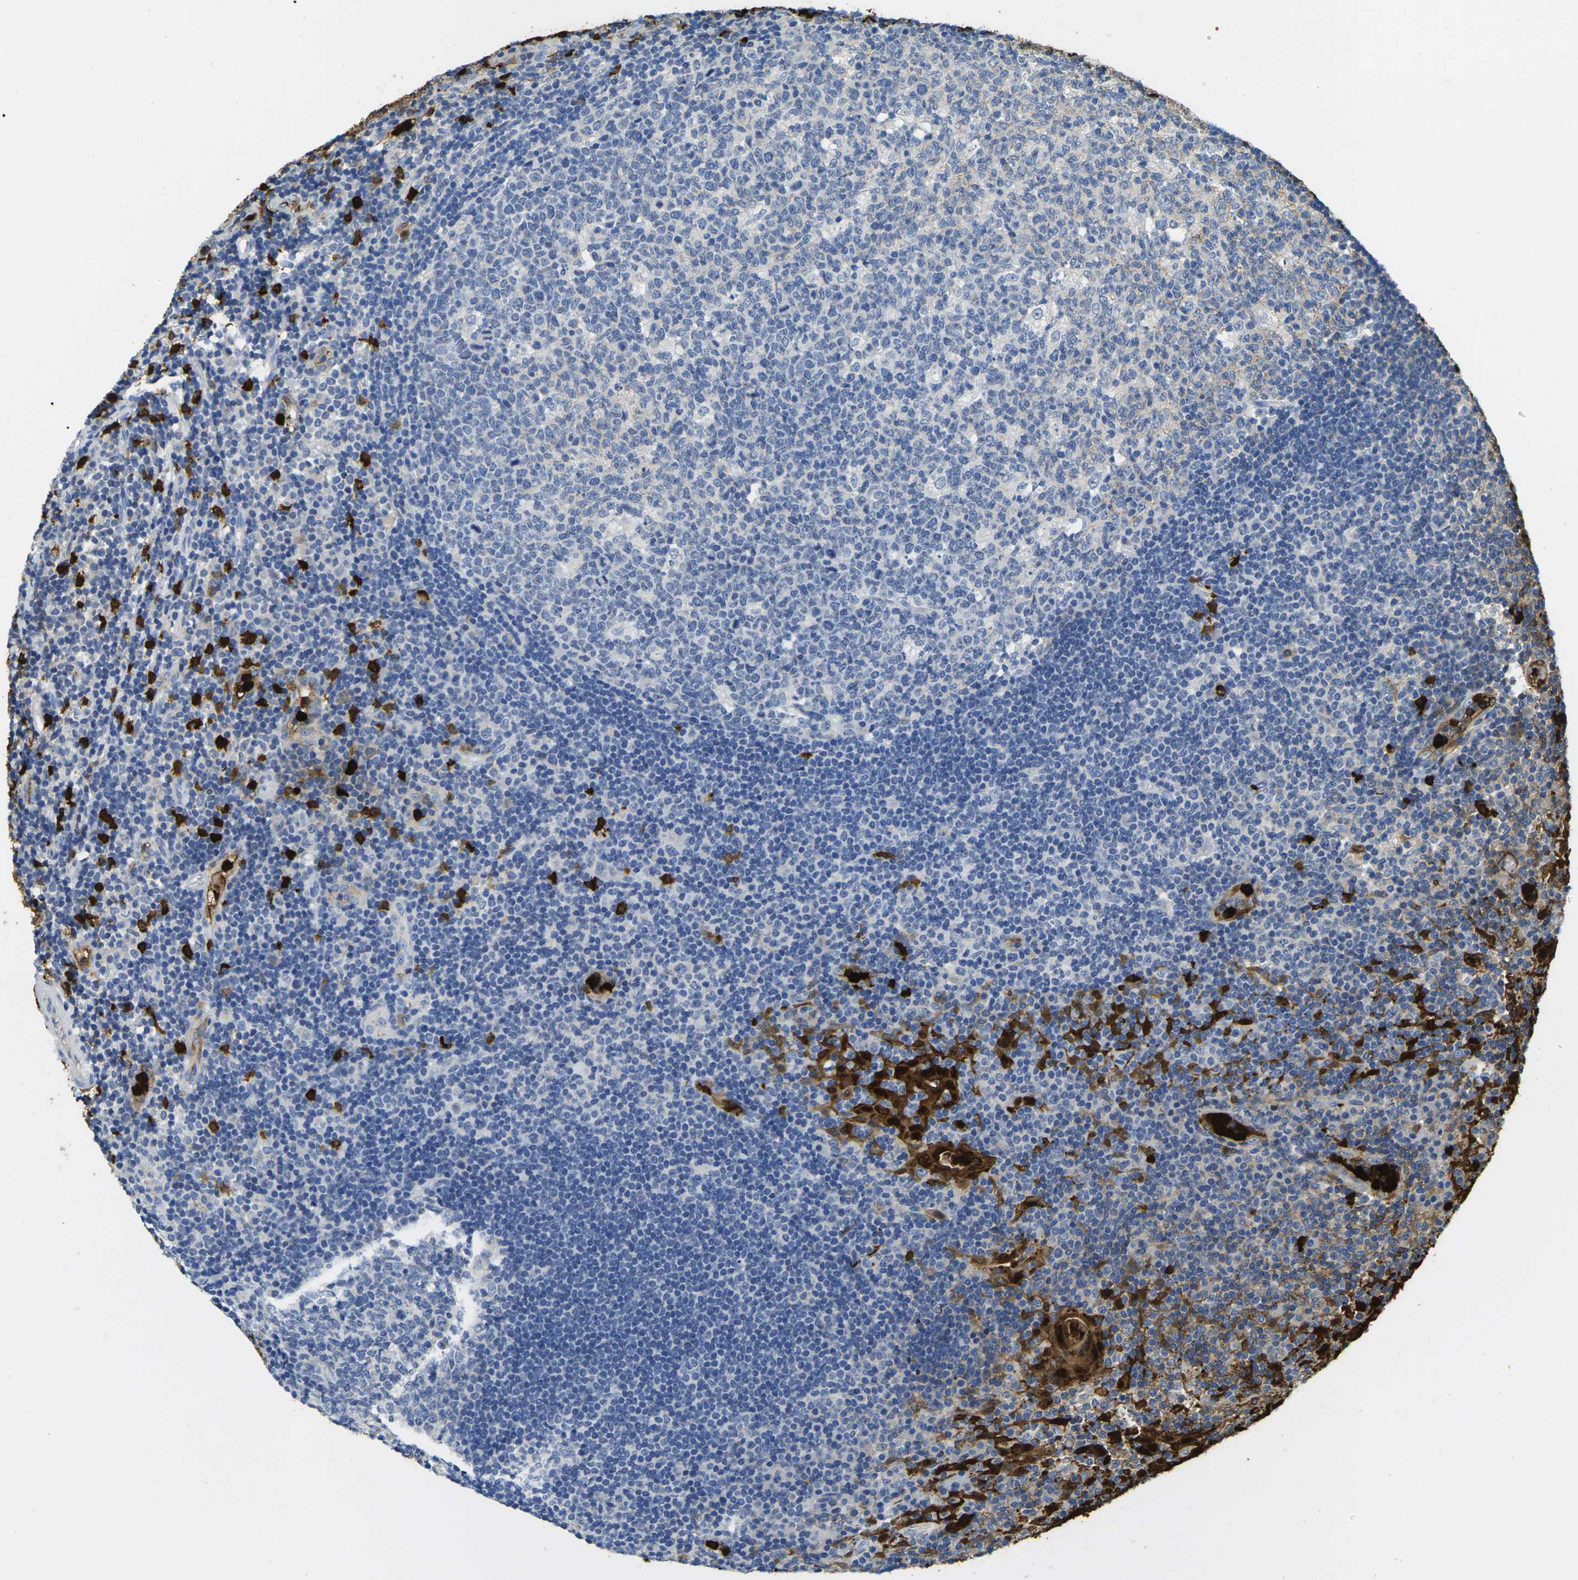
{"staining": {"intensity": "moderate", "quantity": "<25%", "location": "cytoplasmic/membranous"}, "tissue": "tonsil", "cell_type": "Germinal center cells", "image_type": "normal", "snomed": [{"axis": "morphology", "description": "Normal tissue, NOS"}, {"axis": "topography", "description": "Tonsil"}], "caption": "Tonsil stained with DAB immunohistochemistry displays low levels of moderate cytoplasmic/membranous expression in approximately <25% of germinal center cells.", "gene": "S100A9", "patient": {"sex": "female", "age": 40}}